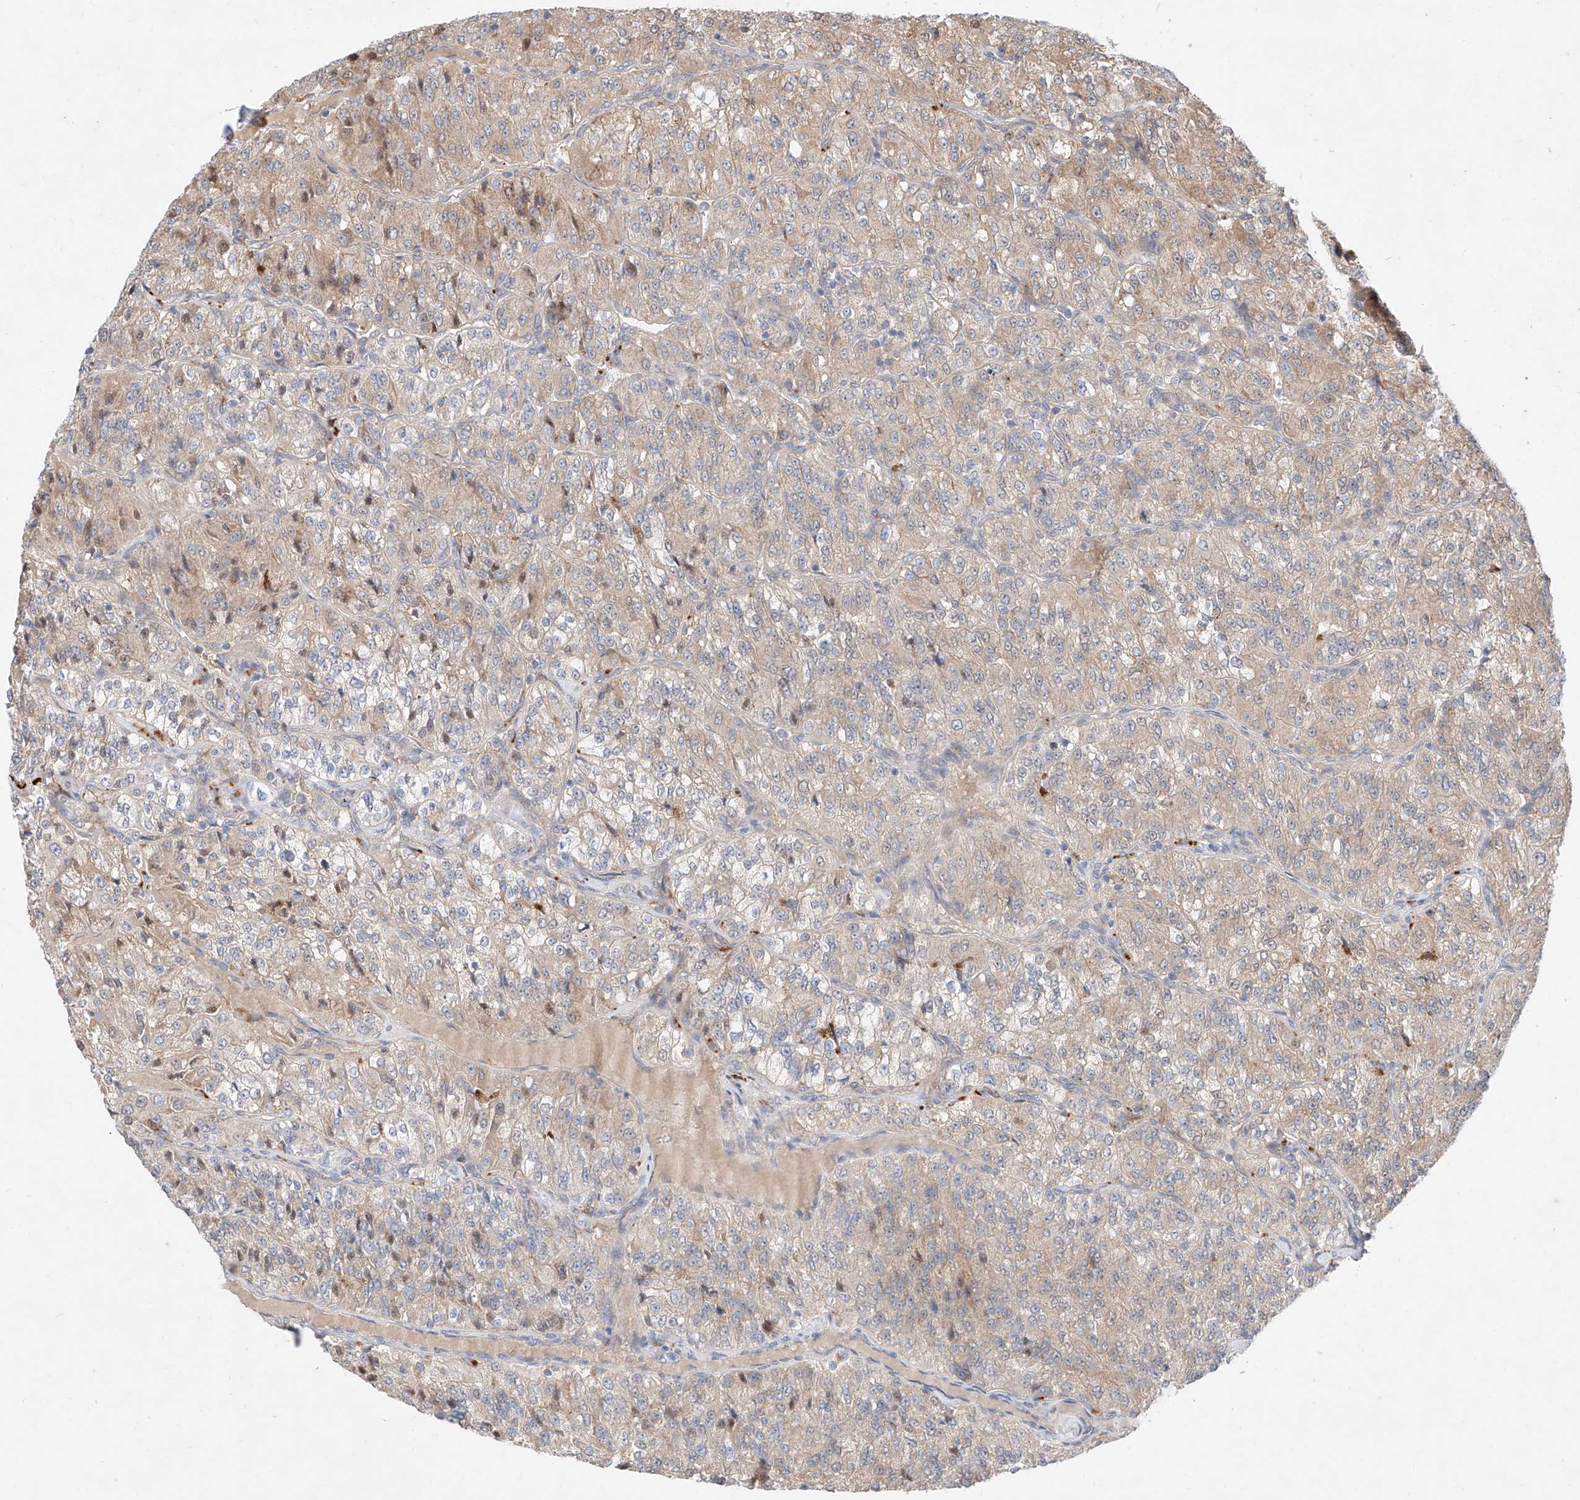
{"staining": {"intensity": "weak", "quantity": "25%-75%", "location": "cytoplasmic/membranous"}, "tissue": "renal cancer", "cell_type": "Tumor cells", "image_type": "cancer", "snomed": [{"axis": "morphology", "description": "Adenocarcinoma, NOS"}, {"axis": "topography", "description": "Kidney"}], "caption": "Immunohistochemistry (IHC) micrograph of neoplastic tissue: human adenocarcinoma (renal) stained using immunohistochemistry (IHC) shows low levels of weak protein expression localized specifically in the cytoplasmic/membranous of tumor cells, appearing as a cytoplasmic/membranous brown color.", "gene": "GCNT1", "patient": {"sex": "female", "age": 63}}